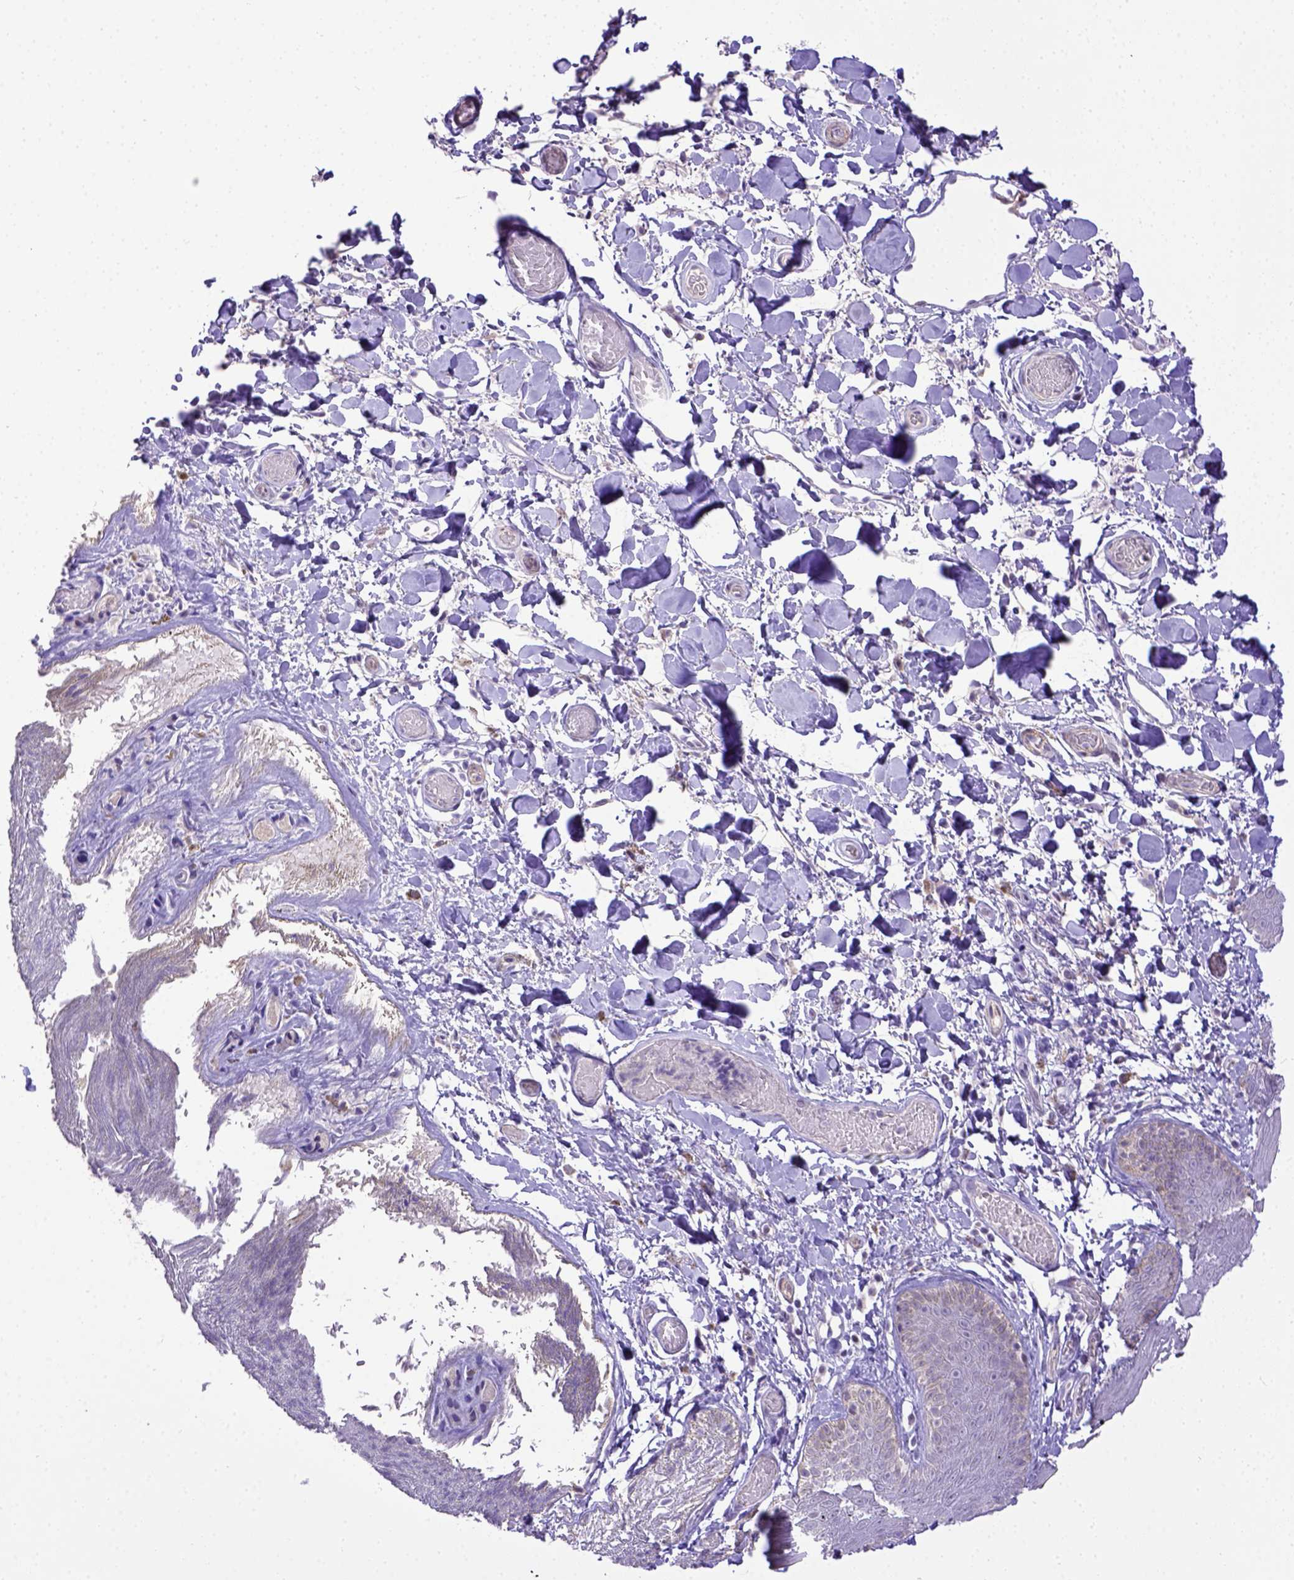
{"staining": {"intensity": "moderate", "quantity": "<25%", "location": "cytoplasmic/membranous"}, "tissue": "skin", "cell_type": "Epidermal cells", "image_type": "normal", "snomed": [{"axis": "morphology", "description": "Normal tissue, NOS"}, {"axis": "topography", "description": "Anal"}], "caption": "Brown immunohistochemical staining in benign skin reveals moderate cytoplasmic/membranous positivity in approximately <25% of epidermal cells. (Brightfield microscopy of DAB IHC at high magnification).", "gene": "BTN1A1", "patient": {"sex": "male", "age": 53}}